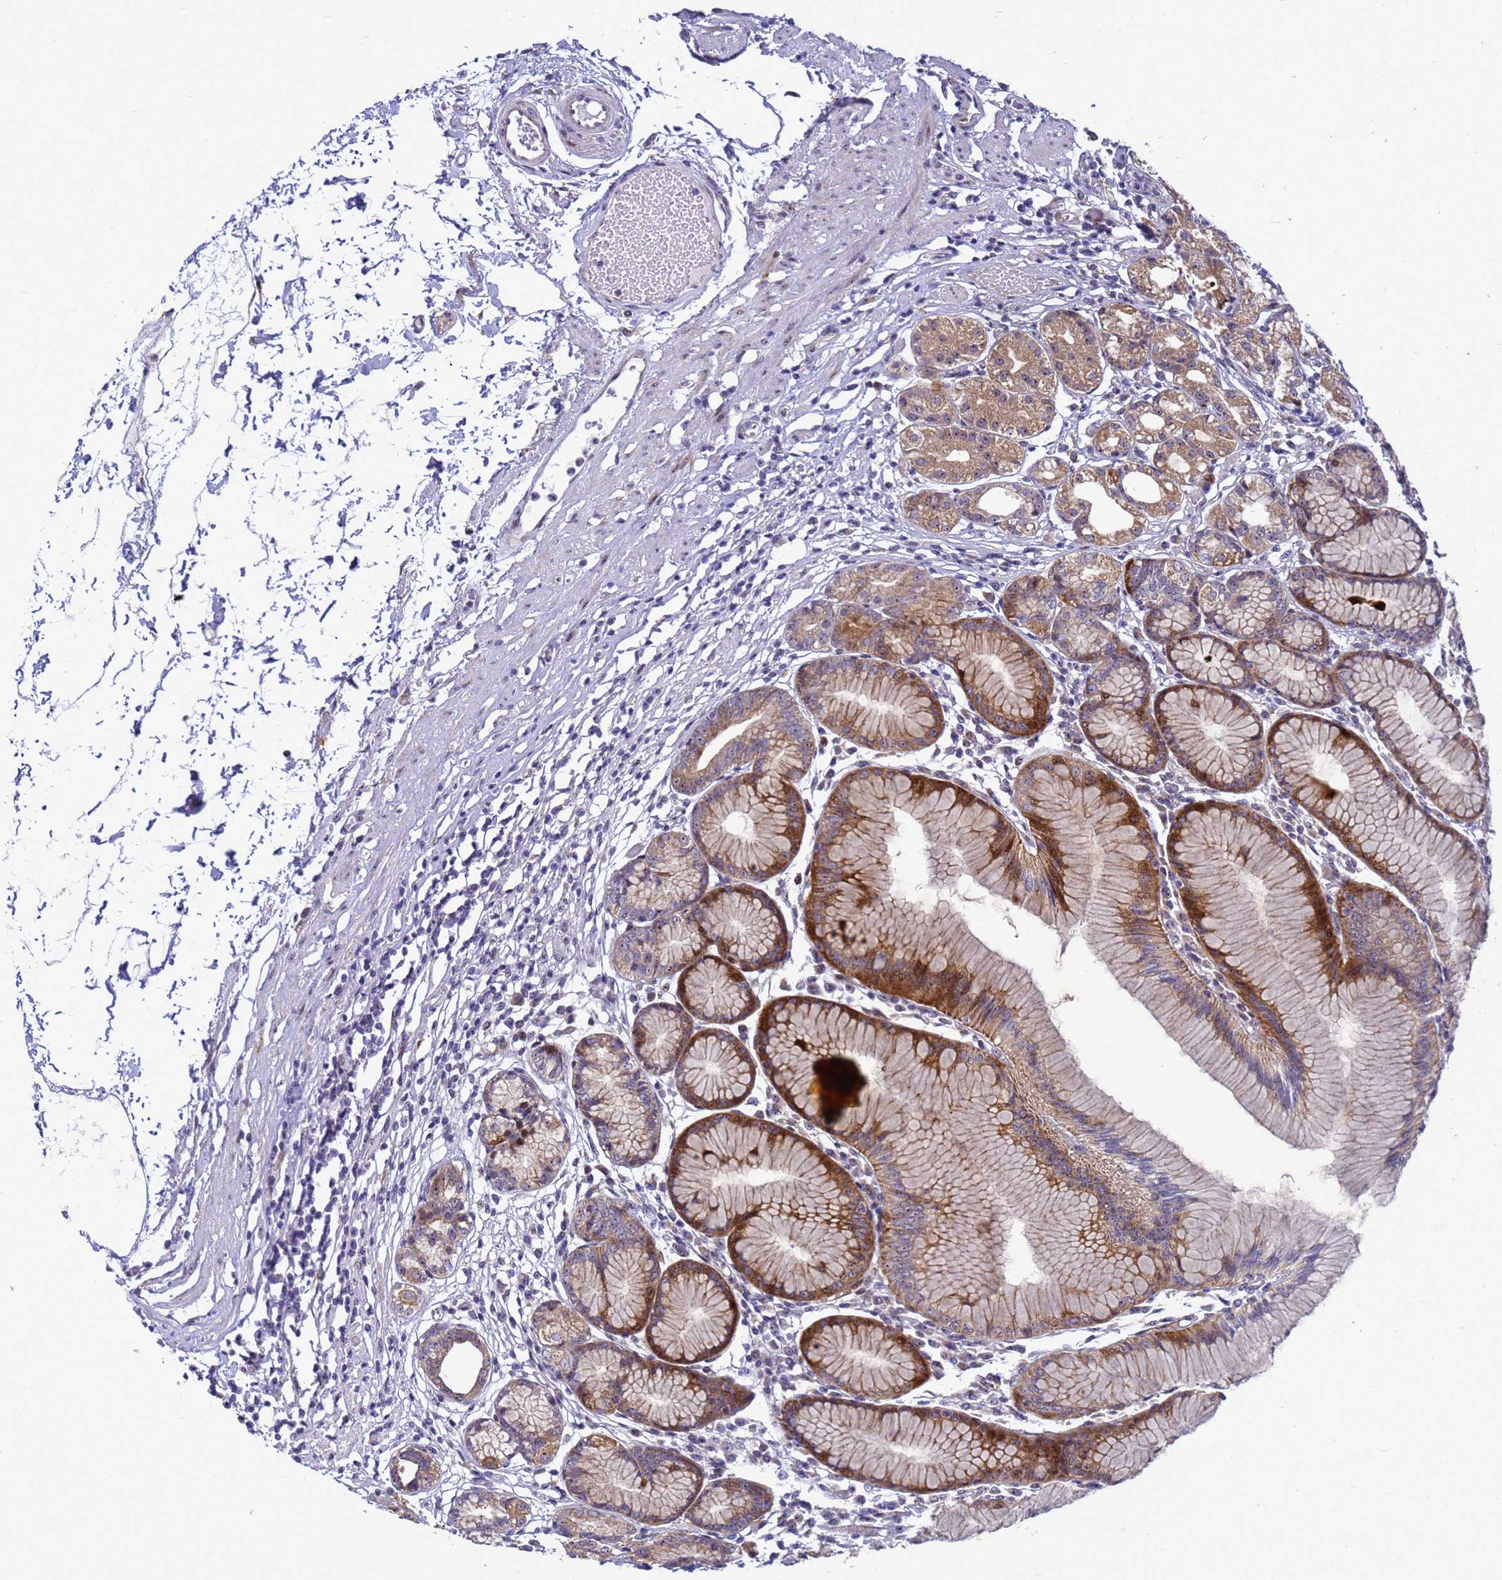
{"staining": {"intensity": "moderate", "quantity": "25%-75%", "location": "cytoplasmic/membranous"}, "tissue": "stomach", "cell_type": "Glandular cells", "image_type": "normal", "snomed": [{"axis": "morphology", "description": "Normal tissue, NOS"}, {"axis": "topography", "description": "Stomach"}], "caption": "DAB (3,3'-diaminobenzidine) immunohistochemical staining of benign stomach shows moderate cytoplasmic/membranous protein positivity in approximately 25%-75% of glandular cells. (DAB IHC with brightfield microscopy, high magnification).", "gene": "RSPO1", "patient": {"sex": "female", "age": 57}}